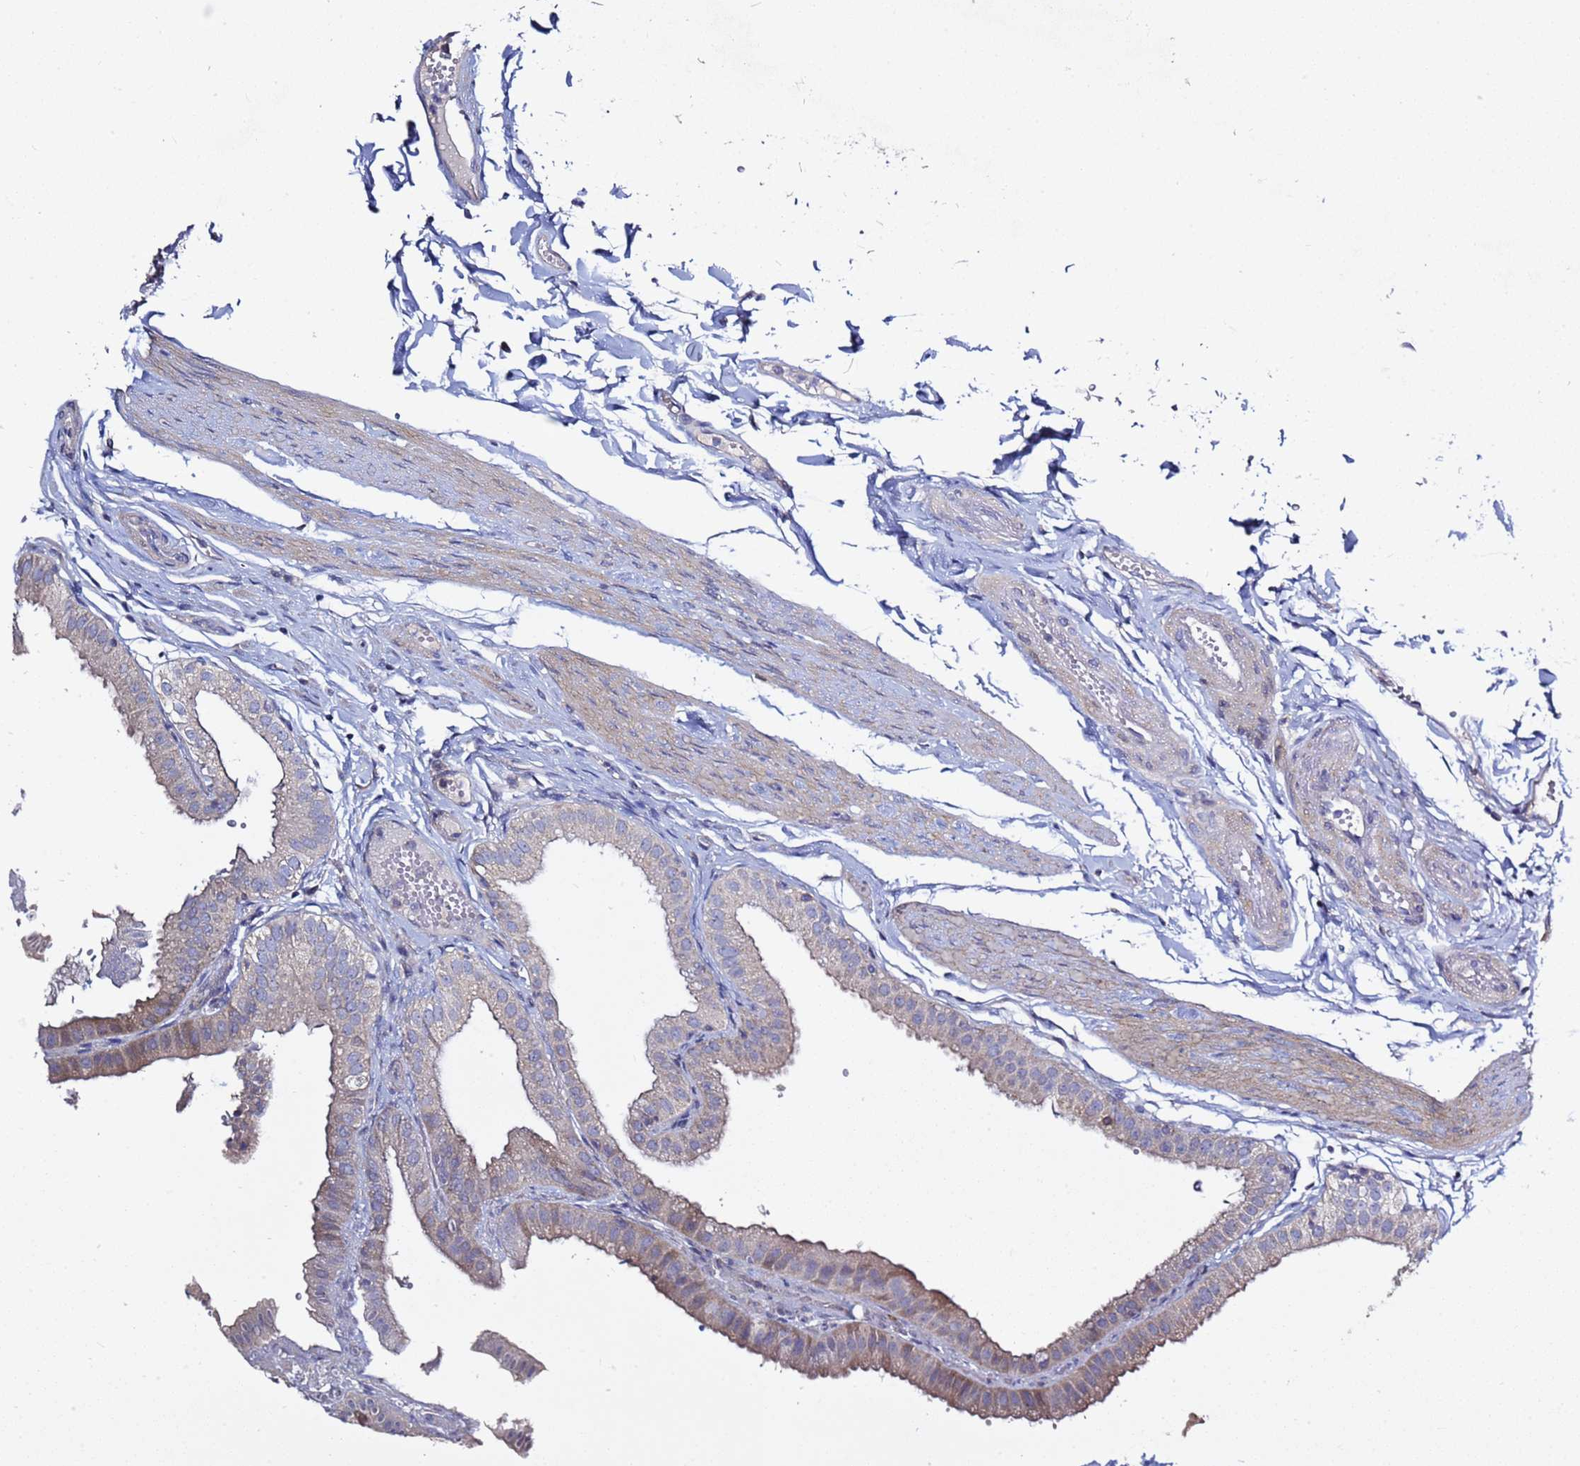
{"staining": {"intensity": "weak", "quantity": "25%-75%", "location": "cytoplasmic/membranous"}, "tissue": "gallbladder", "cell_type": "Glandular cells", "image_type": "normal", "snomed": [{"axis": "morphology", "description": "Normal tissue, NOS"}, {"axis": "topography", "description": "Gallbladder"}], "caption": "Immunohistochemical staining of benign gallbladder demonstrates 25%-75% levels of weak cytoplasmic/membranous protein positivity in about 25%-75% of glandular cells.", "gene": "RABL2A", "patient": {"sex": "female", "age": 61}}